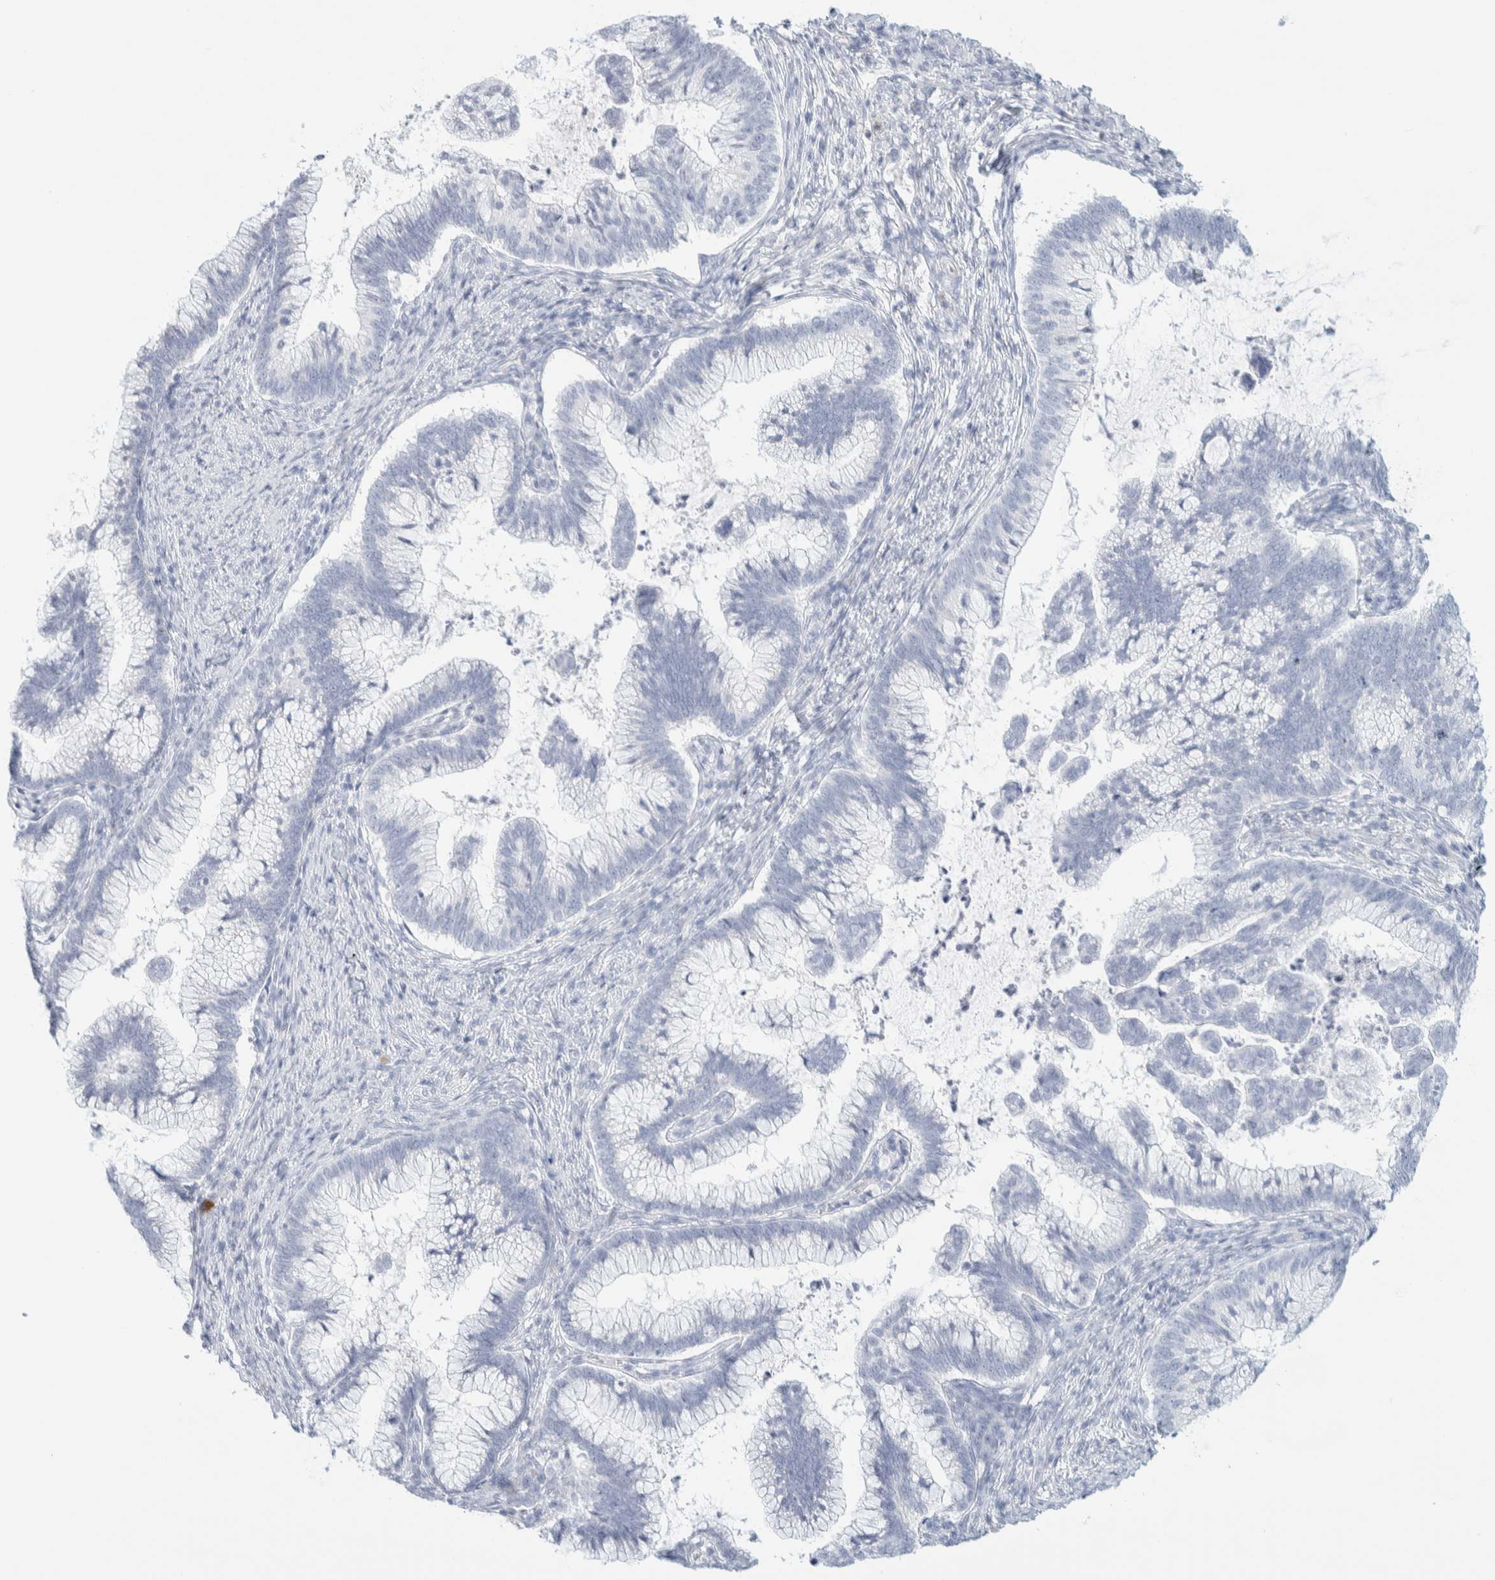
{"staining": {"intensity": "negative", "quantity": "none", "location": "none"}, "tissue": "cervical cancer", "cell_type": "Tumor cells", "image_type": "cancer", "snomed": [{"axis": "morphology", "description": "Adenocarcinoma, NOS"}, {"axis": "topography", "description": "Cervix"}], "caption": "Tumor cells show no significant protein staining in cervical adenocarcinoma. (DAB (3,3'-diaminobenzidine) immunohistochemistry visualized using brightfield microscopy, high magnification).", "gene": "ATCAY", "patient": {"sex": "female", "age": 36}}